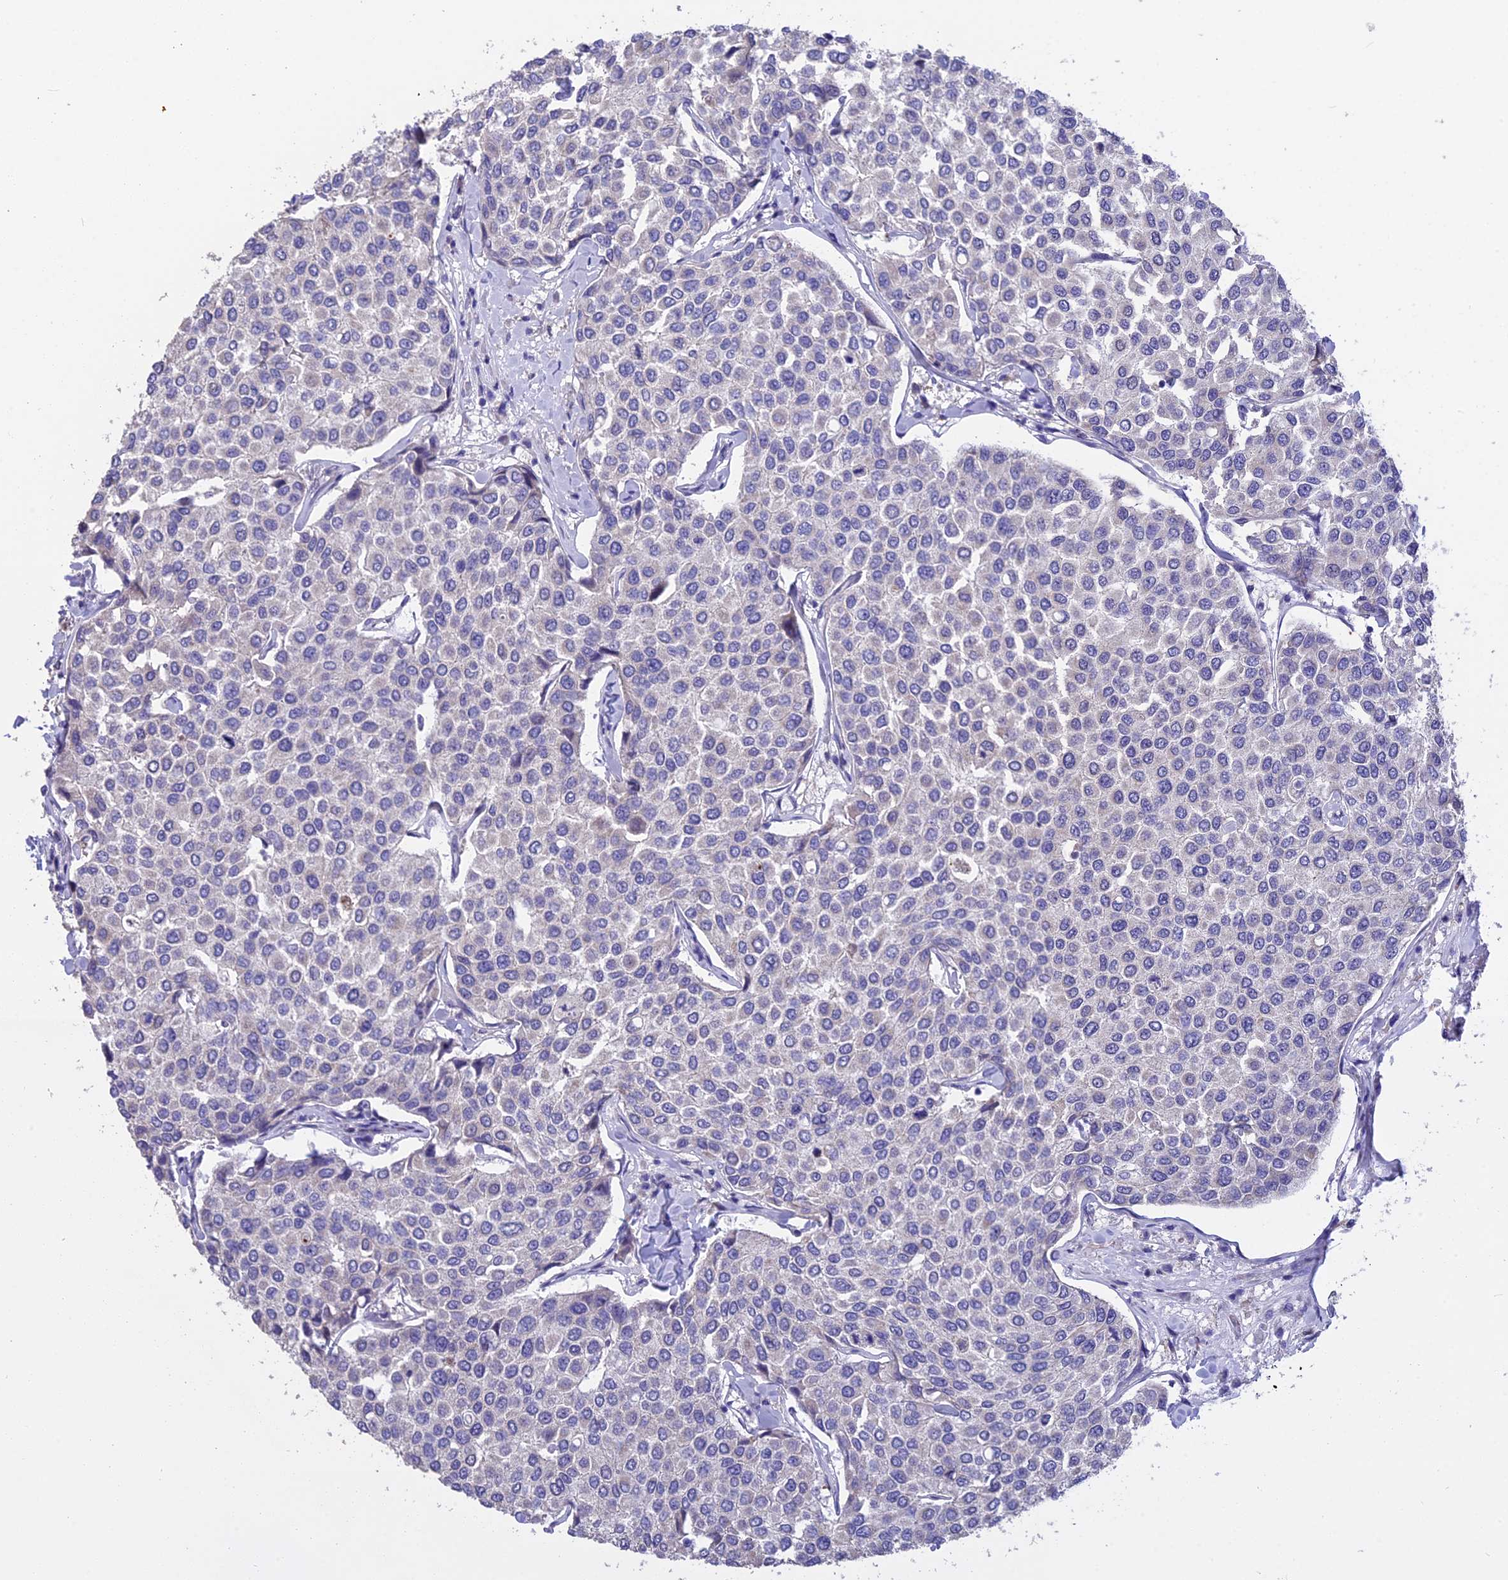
{"staining": {"intensity": "negative", "quantity": "none", "location": "none"}, "tissue": "breast cancer", "cell_type": "Tumor cells", "image_type": "cancer", "snomed": [{"axis": "morphology", "description": "Duct carcinoma"}, {"axis": "topography", "description": "Breast"}], "caption": "IHC image of human infiltrating ductal carcinoma (breast) stained for a protein (brown), which reveals no expression in tumor cells.", "gene": "CYP2U1", "patient": {"sex": "female", "age": 55}}